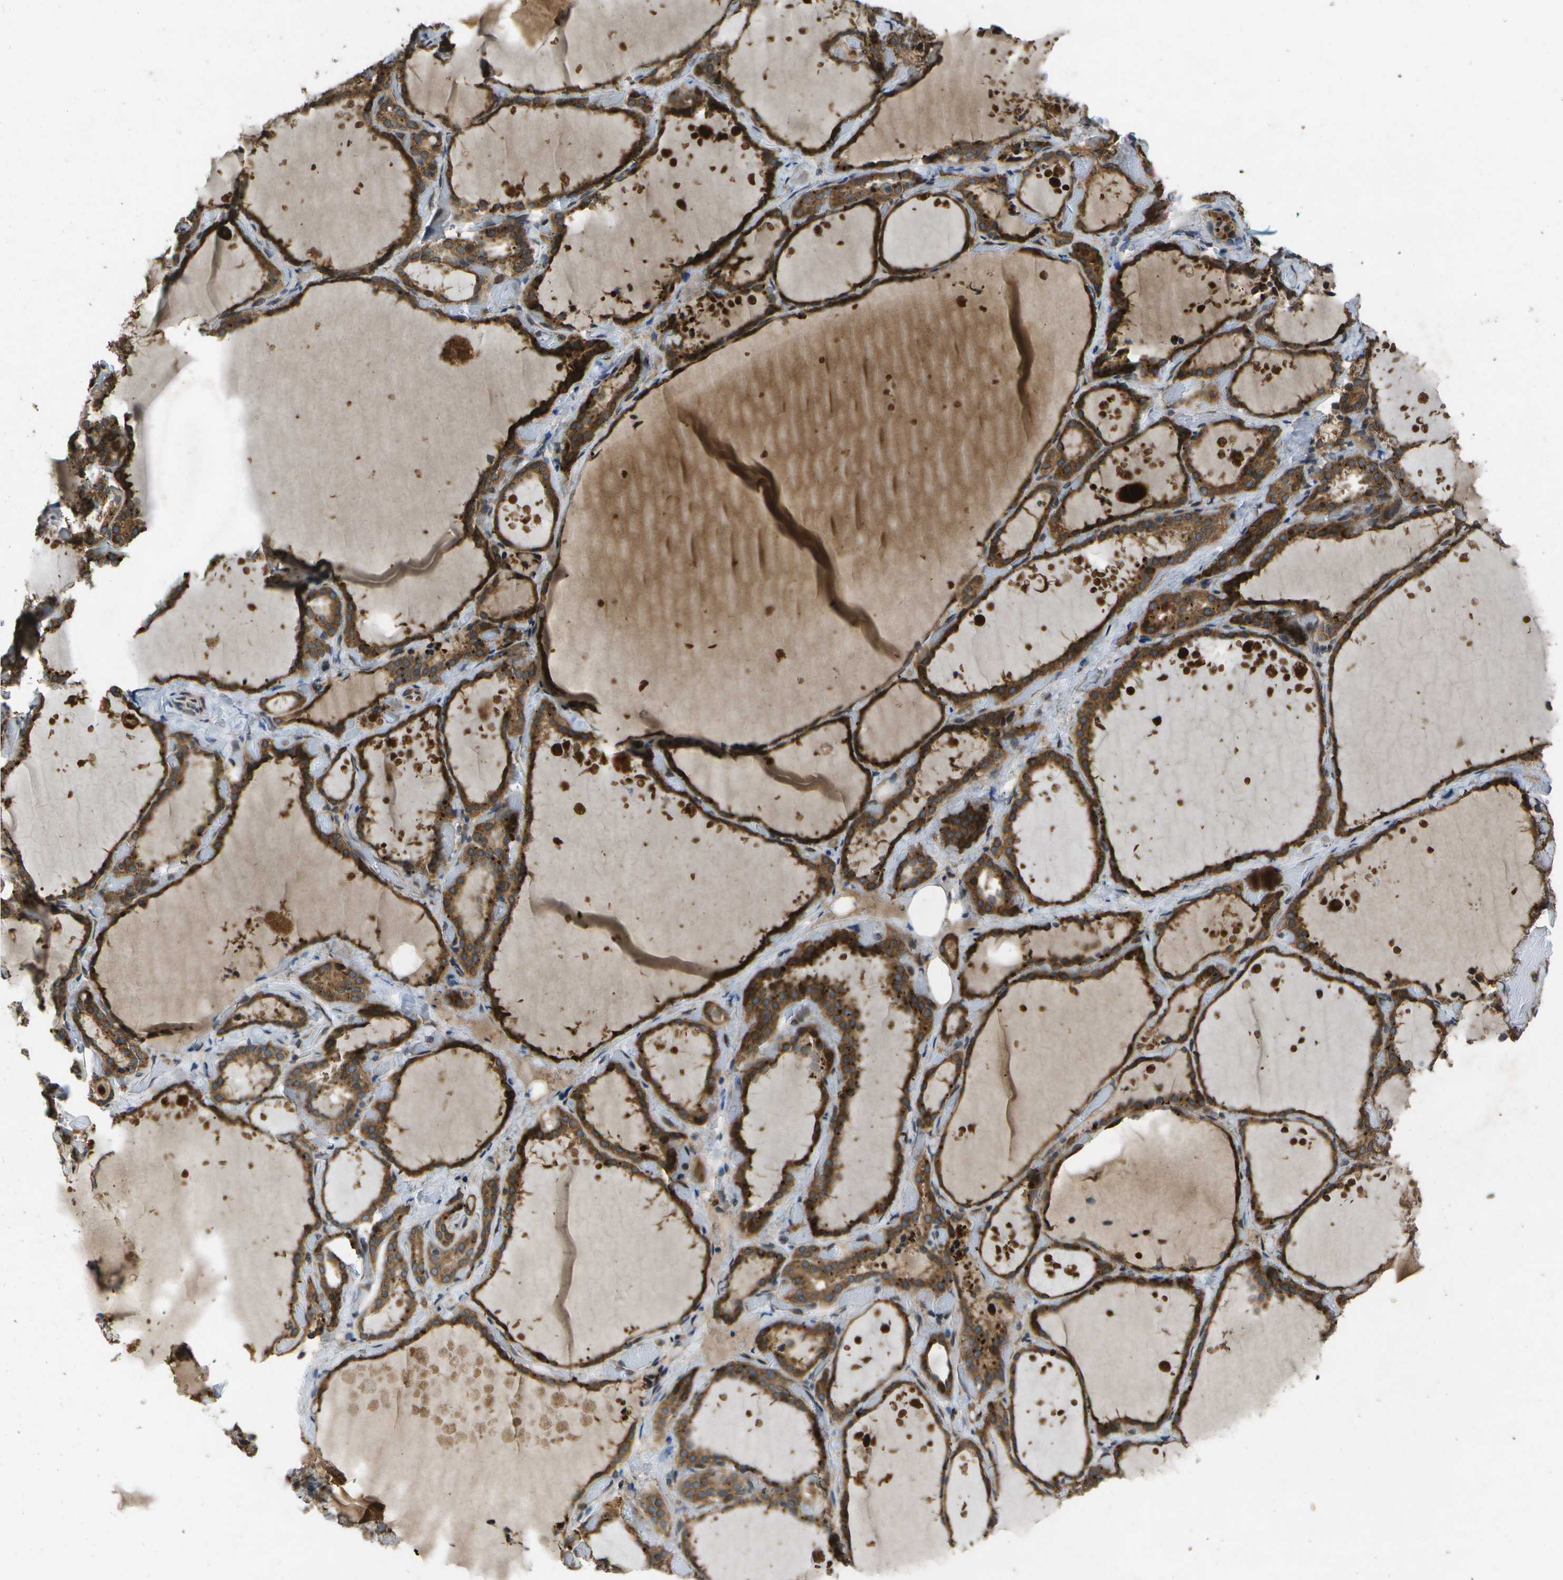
{"staining": {"intensity": "strong", "quantity": ">75%", "location": "cytoplasmic/membranous"}, "tissue": "thyroid gland", "cell_type": "Glandular cells", "image_type": "normal", "snomed": [{"axis": "morphology", "description": "Normal tissue, NOS"}, {"axis": "topography", "description": "Thyroid gland"}], "caption": "Thyroid gland stained for a protein demonstrates strong cytoplasmic/membranous positivity in glandular cells. (Brightfield microscopy of DAB IHC at high magnification).", "gene": "HFE", "patient": {"sex": "female", "age": 44}}